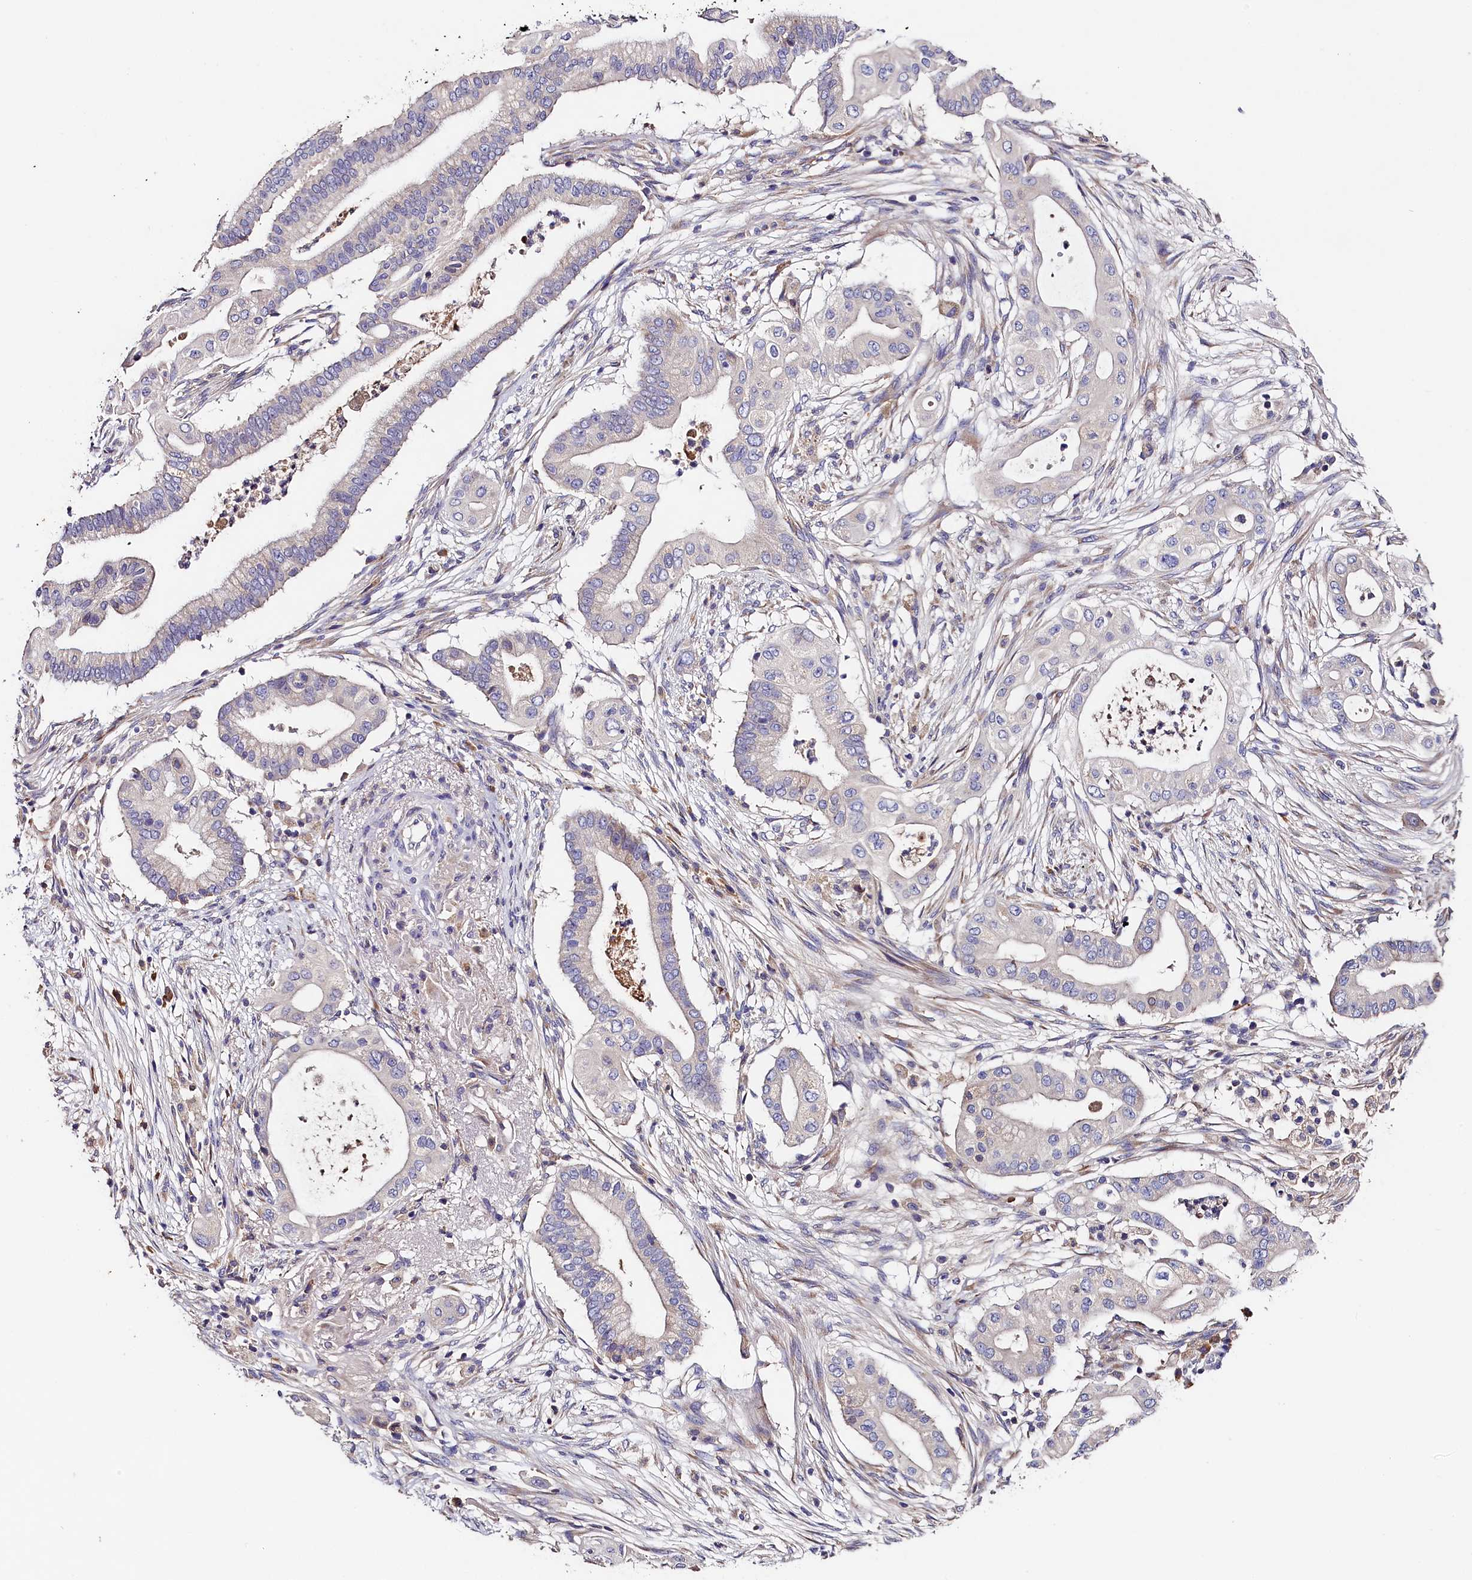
{"staining": {"intensity": "negative", "quantity": "none", "location": "none"}, "tissue": "pancreatic cancer", "cell_type": "Tumor cells", "image_type": "cancer", "snomed": [{"axis": "morphology", "description": "Adenocarcinoma, NOS"}, {"axis": "topography", "description": "Pancreas"}], "caption": "High power microscopy photomicrograph of an IHC image of pancreatic cancer (adenocarcinoma), revealing no significant staining in tumor cells.", "gene": "ST7L", "patient": {"sex": "male", "age": 68}}